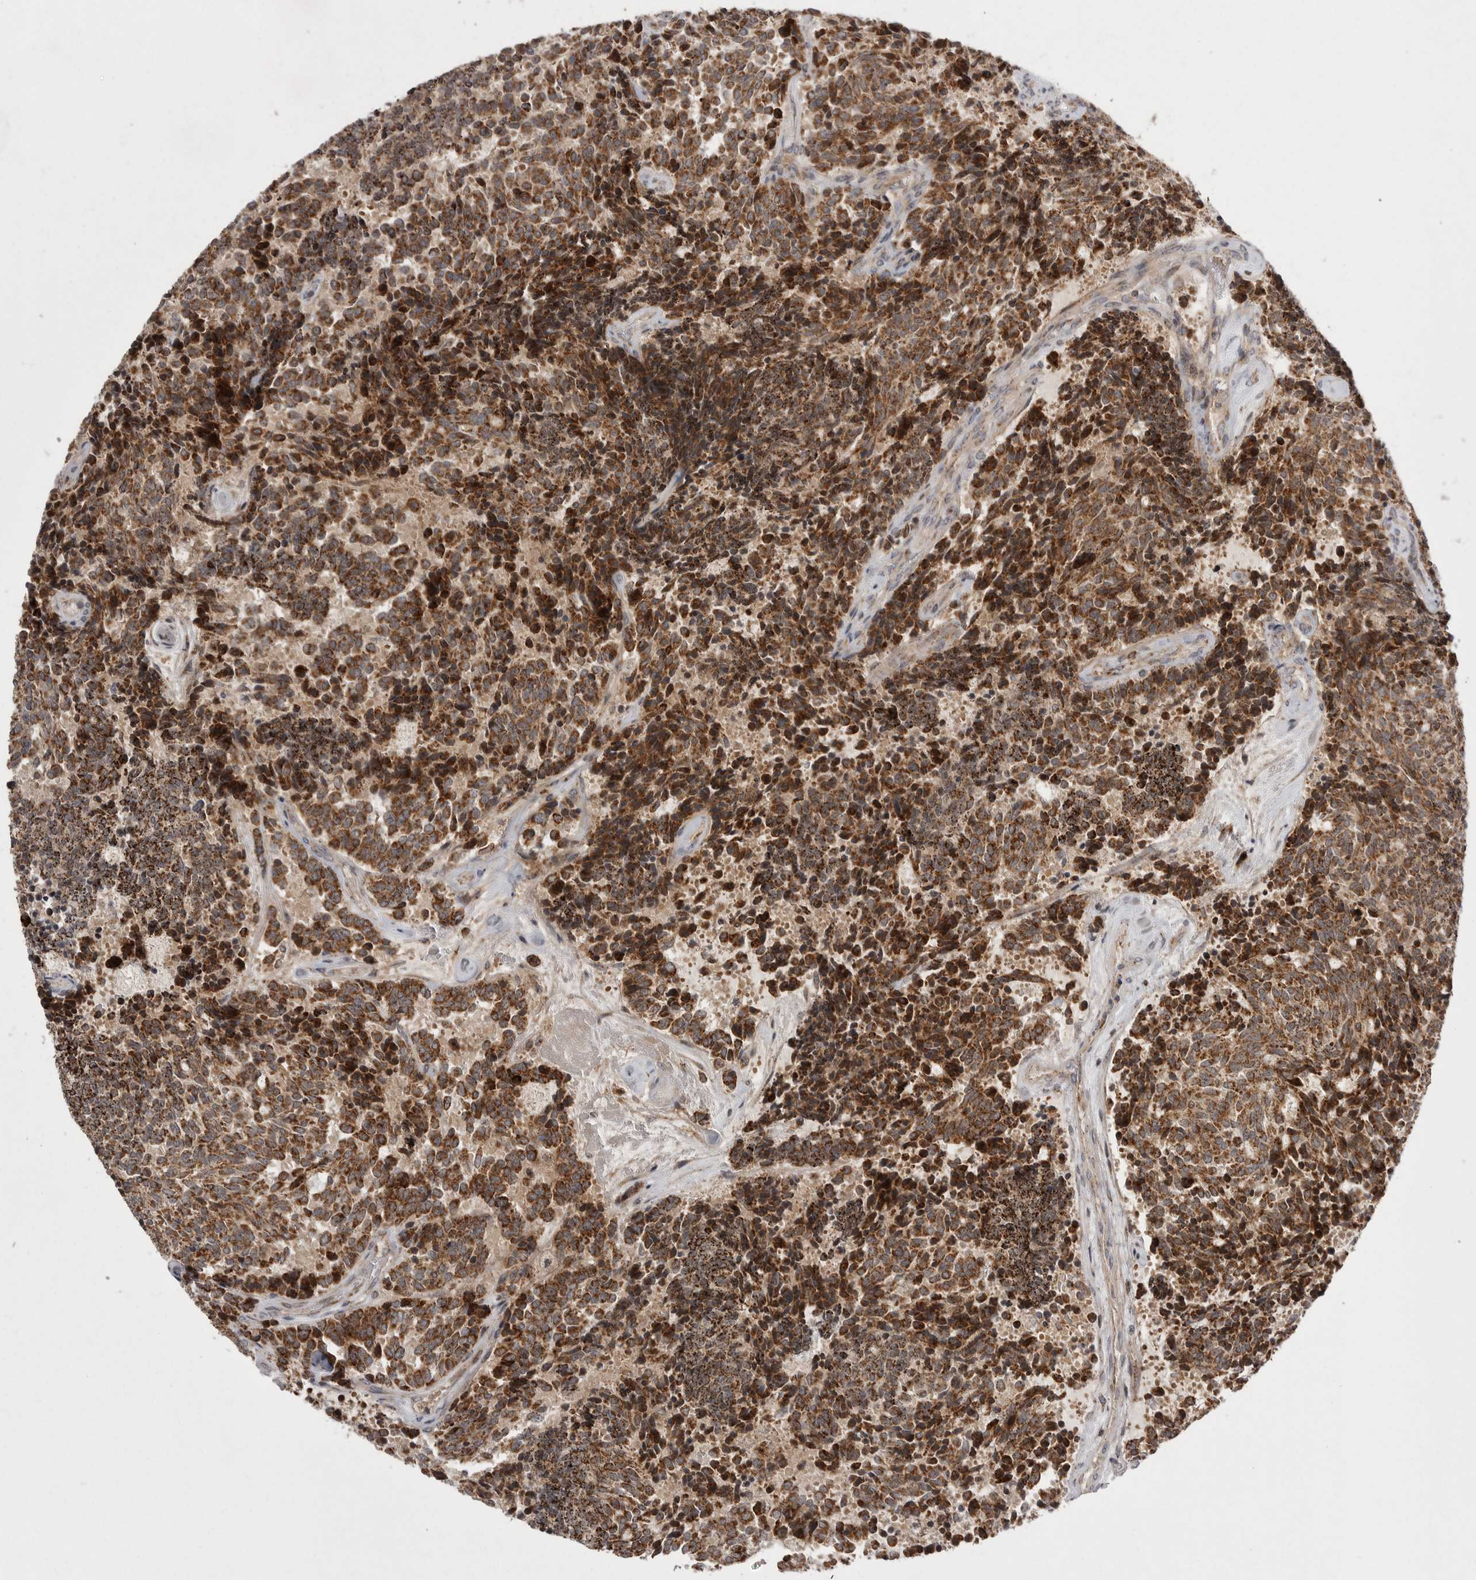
{"staining": {"intensity": "strong", "quantity": ">75%", "location": "cytoplasmic/membranous"}, "tissue": "carcinoid", "cell_type": "Tumor cells", "image_type": "cancer", "snomed": [{"axis": "morphology", "description": "Carcinoid, malignant, NOS"}, {"axis": "topography", "description": "Pancreas"}], "caption": "Carcinoid tissue shows strong cytoplasmic/membranous staining in about >75% of tumor cells", "gene": "KYAT3", "patient": {"sex": "female", "age": 54}}